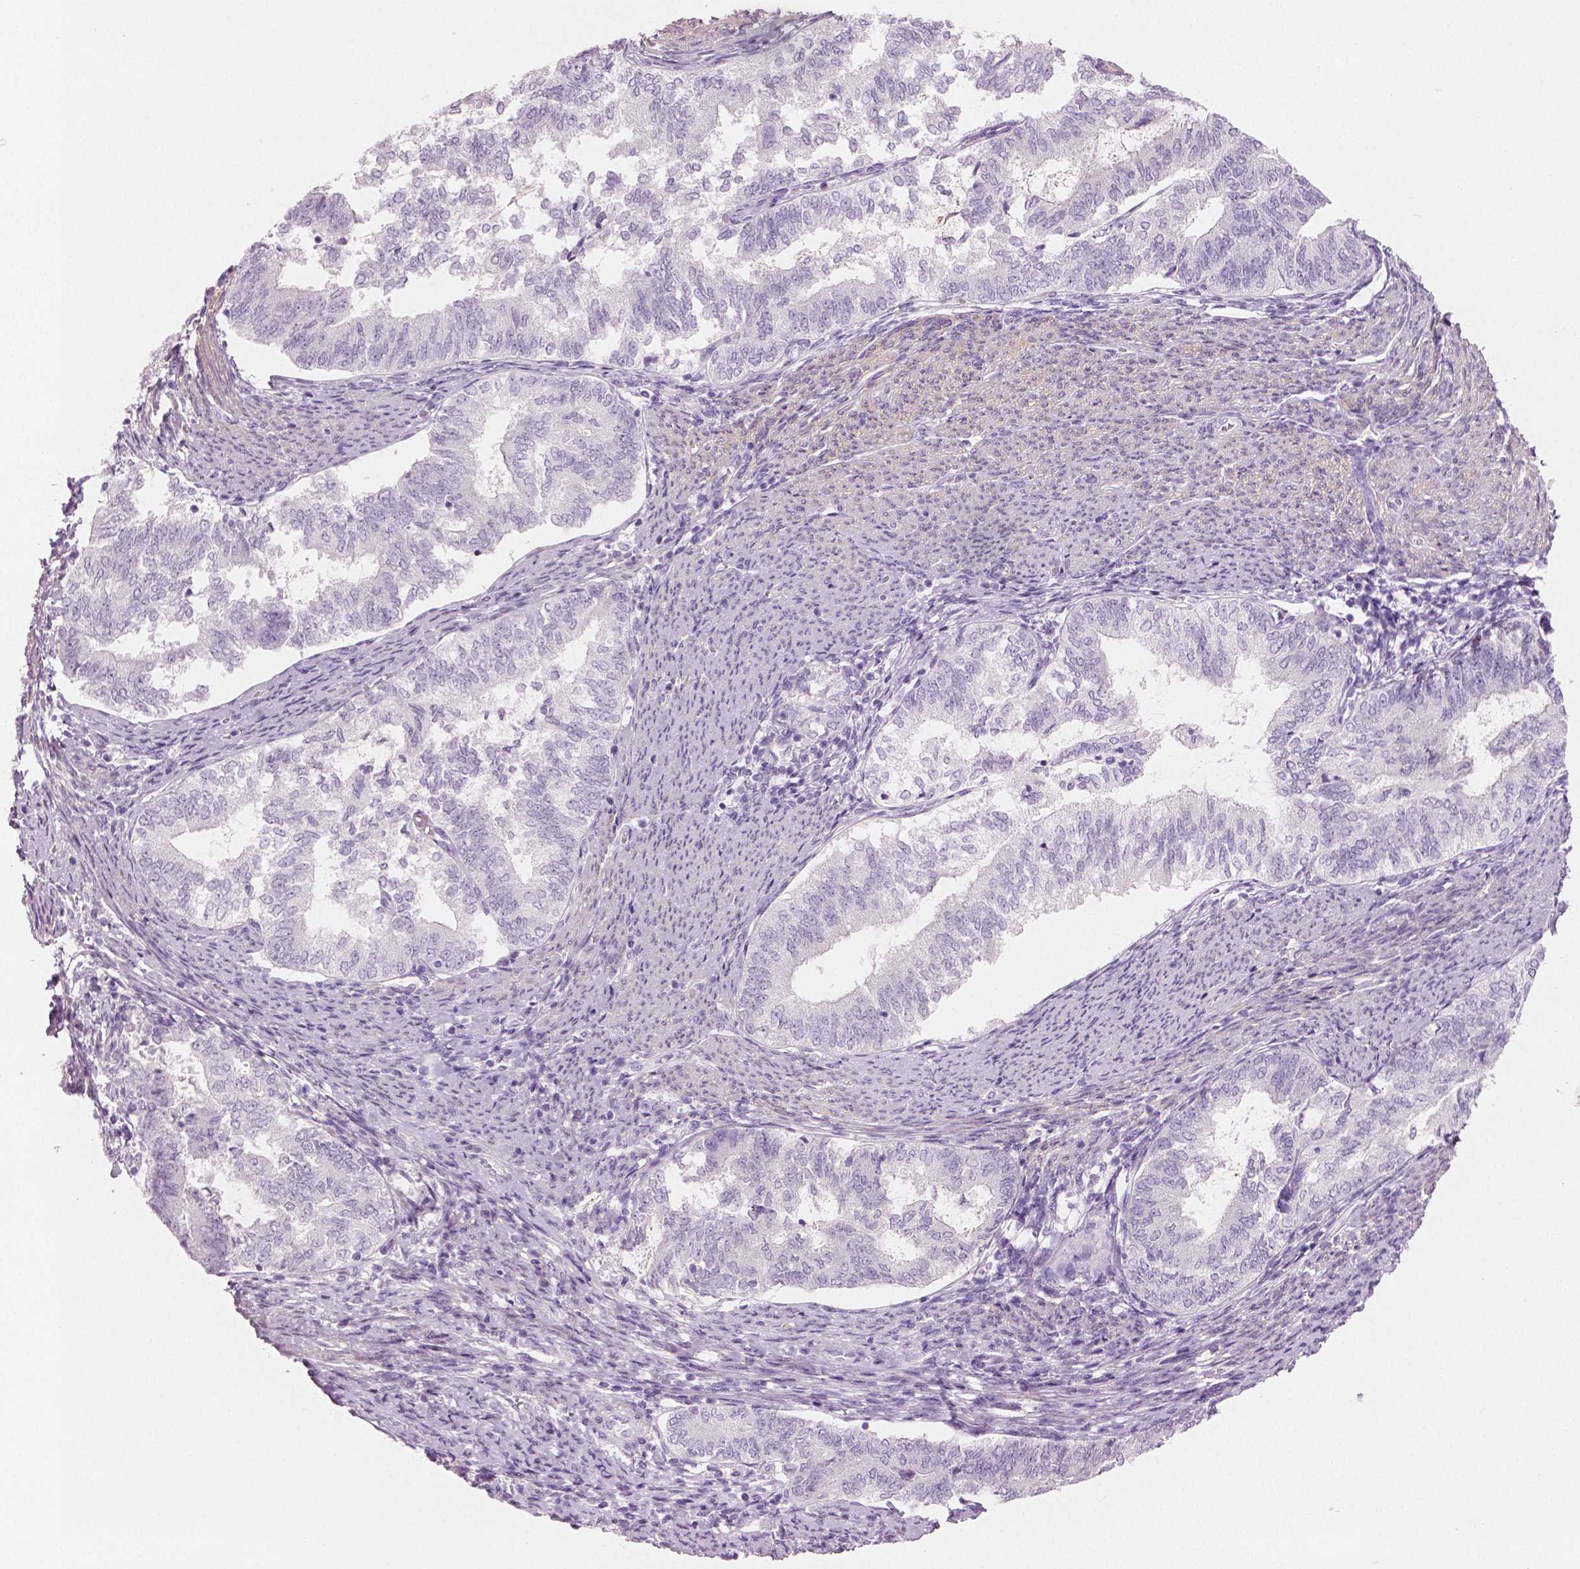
{"staining": {"intensity": "negative", "quantity": "none", "location": "none"}, "tissue": "endometrial cancer", "cell_type": "Tumor cells", "image_type": "cancer", "snomed": [{"axis": "morphology", "description": "Adenocarcinoma, NOS"}, {"axis": "topography", "description": "Endometrium"}], "caption": "Adenocarcinoma (endometrial) was stained to show a protein in brown. There is no significant positivity in tumor cells.", "gene": "PLIN4", "patient": {"sex": "female", "age": 65}}